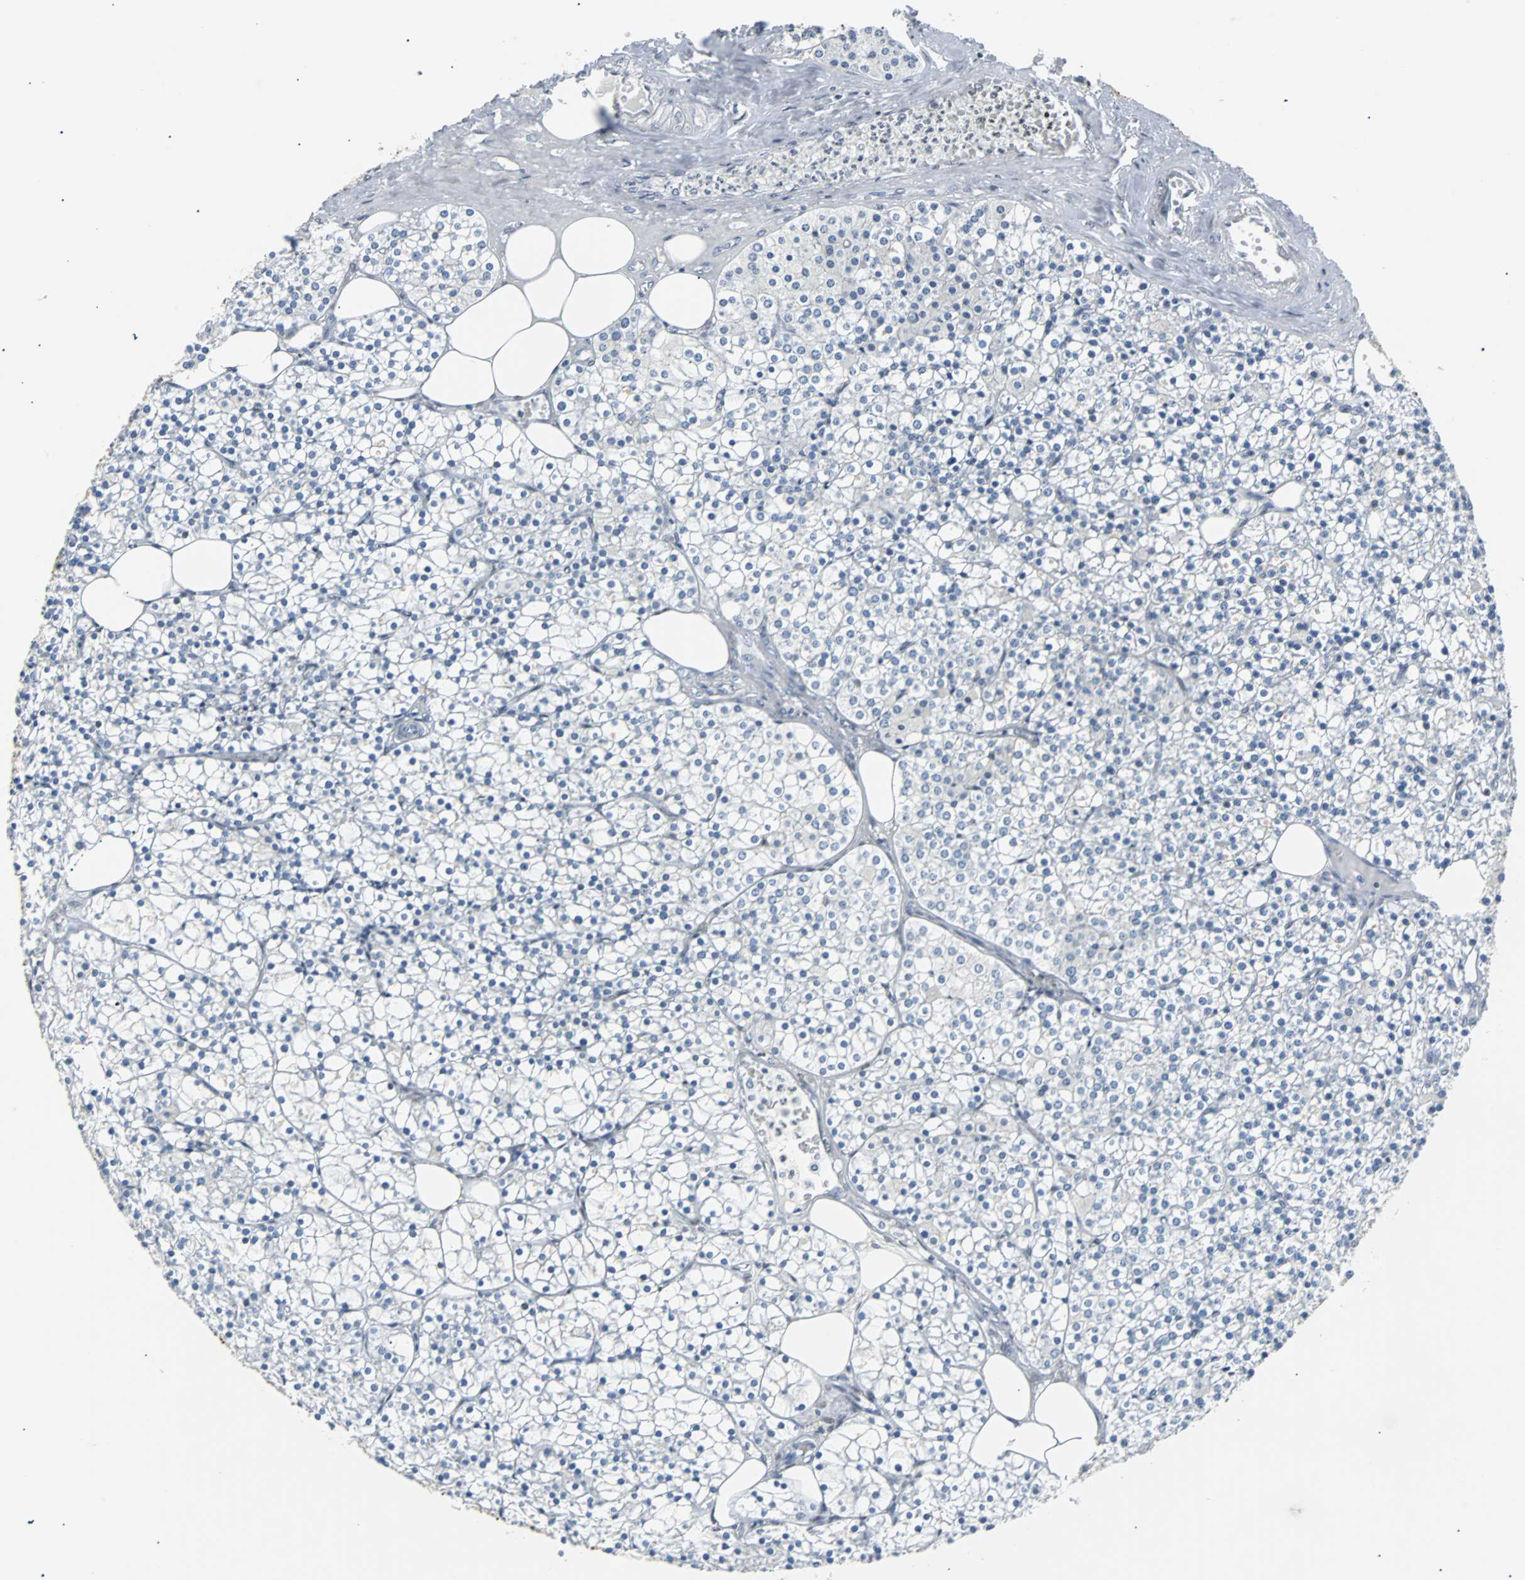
{"staining": {"intensity": "negative", "quantity": "none", "location": "none"}, "tissue": "parathyroid gland", "cell_type": "Glandular cells", "image_type": "normal", "snomed": [{"axis": "morphology", "description": "Normal tissue, NOS"}, {"axis": "topography", "description": "Parathyroid gland"}], "caption": "This is a micrograph of immunohistochemistry staining of benign parathyroid gland, which shows no staining in glandular cells.", "gene": "ZNF131", "patient": {"sex": "female", "age": 63}}